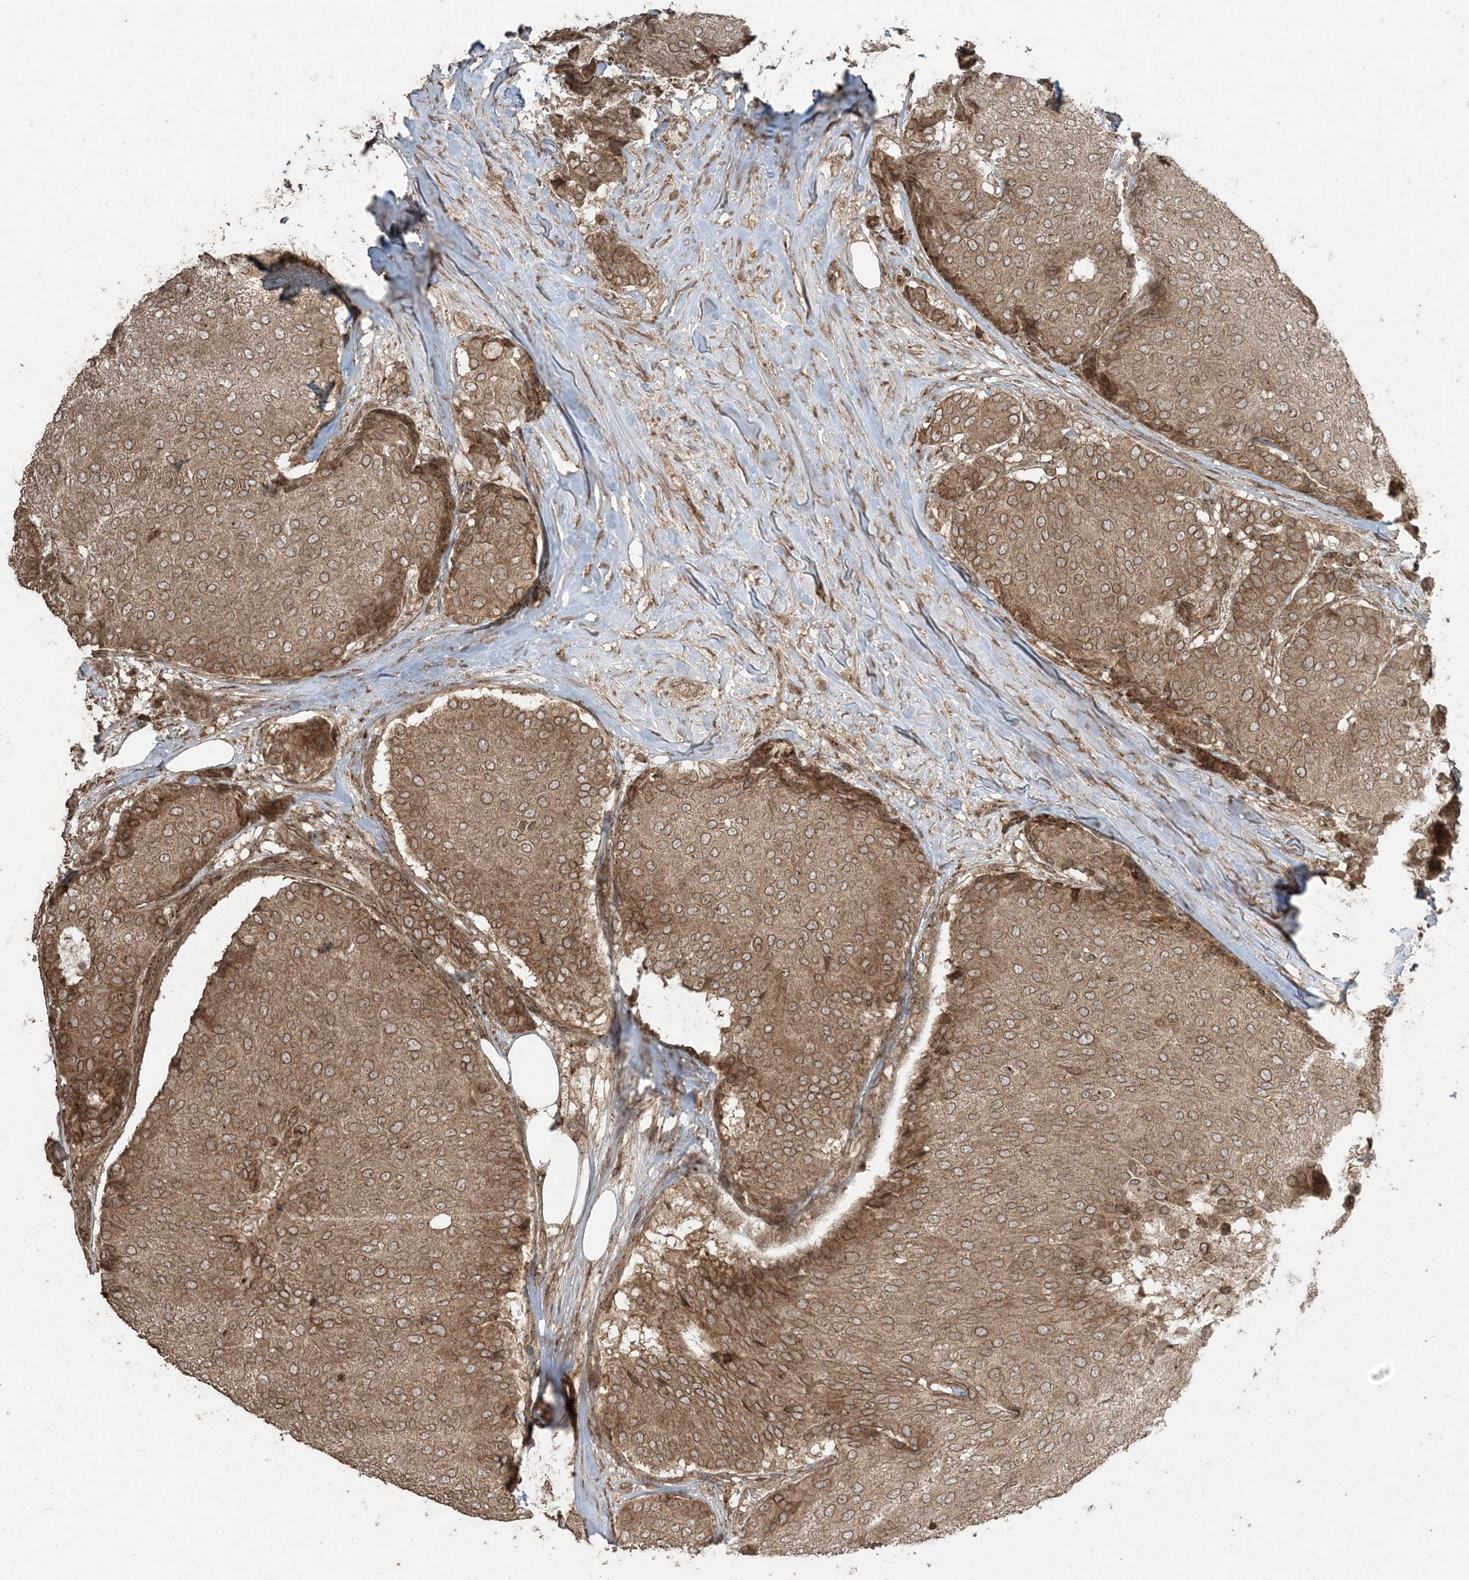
{"staining": {"intensity": "moderate", "quantity": ">75%", "location": "cytoplasmic/membranous"}, "tissue": "breast cancer", "cell_type": "Tumor cells", "image_type": "cancer", "snomed": [{"axis": "morphology", "description": "Duct carcinoma"}, {"axis": "topography", "description": "Breast"}], "caption": "Intraductal carcinoma (breast) tissue demonstrates moderate cytoplasmic/membranous expression in approximately >75% of tumor cells, visualized by immunohistochemistry. The protein is shown in brown color, while the nuclei are stained blue.", "gene": "DDX19B", "patient": {"sex": "female", "age": 75}}